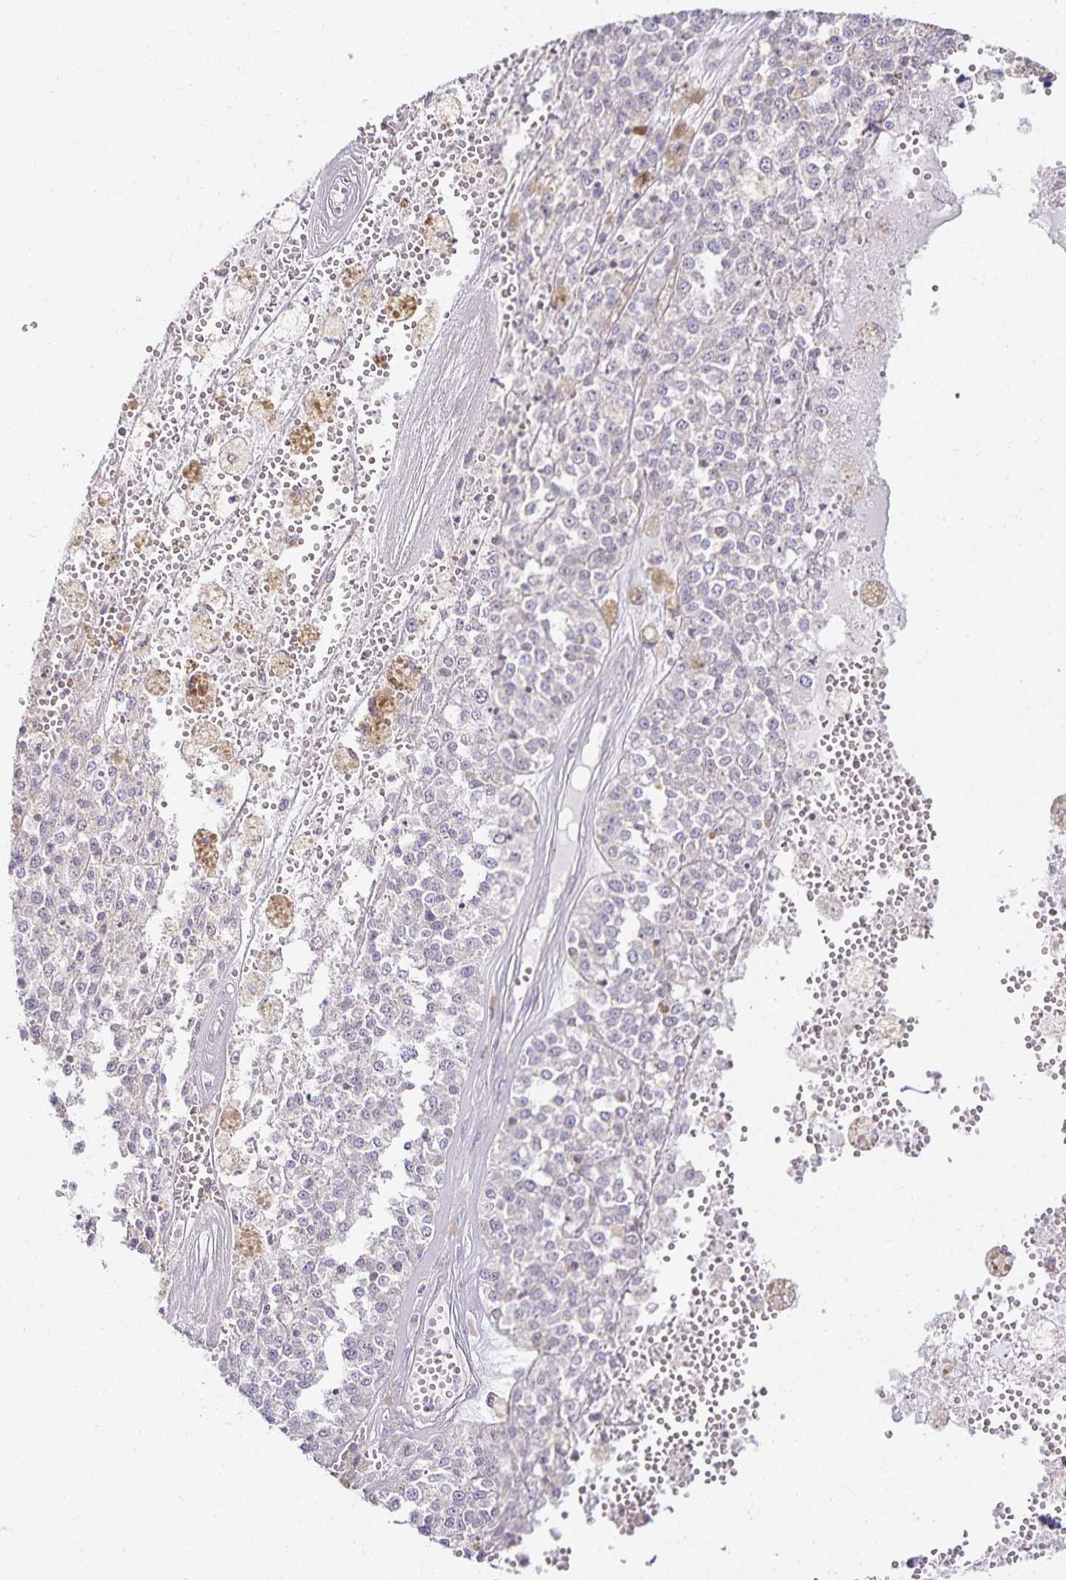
{"staining": {"intensity": "negative", "quantity": "none", "location": "none"}, "tissue": "melanoma", "cell_type": "Tumor cells", "image_type": "cancer", "snomed": [{"axis": "morphology", "description": "Malignant melanoma, Metastatic site"}, {"axis": "topography", "description": "Lymph node"}], "caption": "Tumor cells show no significant staining in melanoma. (DAB immunohistochemistry visualized using brightfield microscopy, high magnification).", "gene": "GP2", "patient": {"sex": "female", "age": 64}}